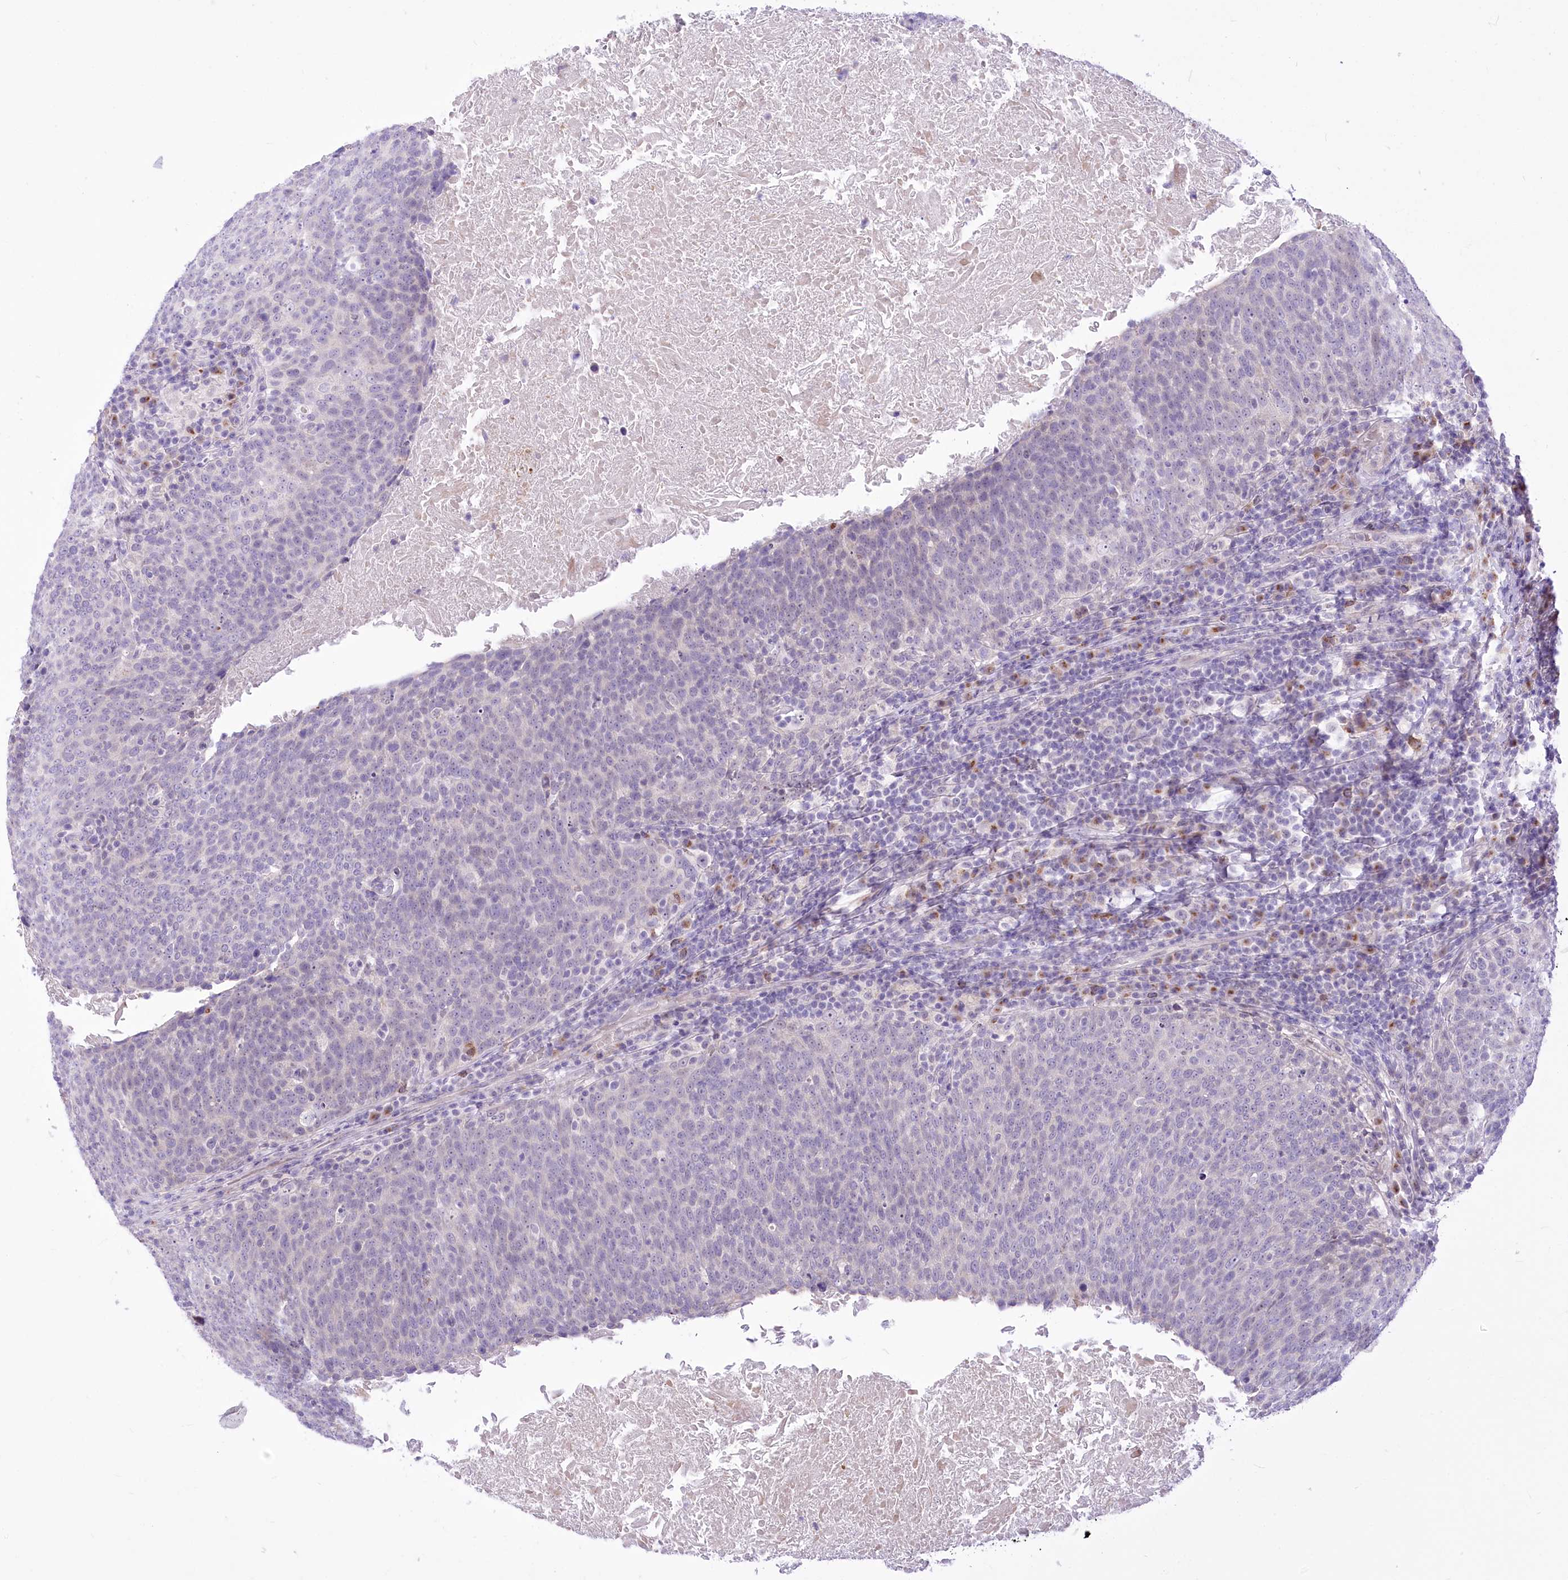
{"staining": {"intensity": "negative", "quantity": "none", "location": "none"}, "tissue": "head and neck cancer", "cell_type": "Tumor cells", "image_type": "cancer", "snomed": [{"axis": "morphology", "description": "Squamous cell carcinoma, NOS"}, {"axis": "morphology", "description": "Squamous cell carcinoma, metastatic, NOS"}, {"axis": "topography", "description": "Lymph node"}, {"axis": "topography", "description": "Head-Neck"}], "caption": "Photomicrograph shows no significant protein expression in tumor cells of head and neck metastatic squamous cell carcinoma.", "gene": "BEND7", "patient": {"sex": "male", "age": 62}}